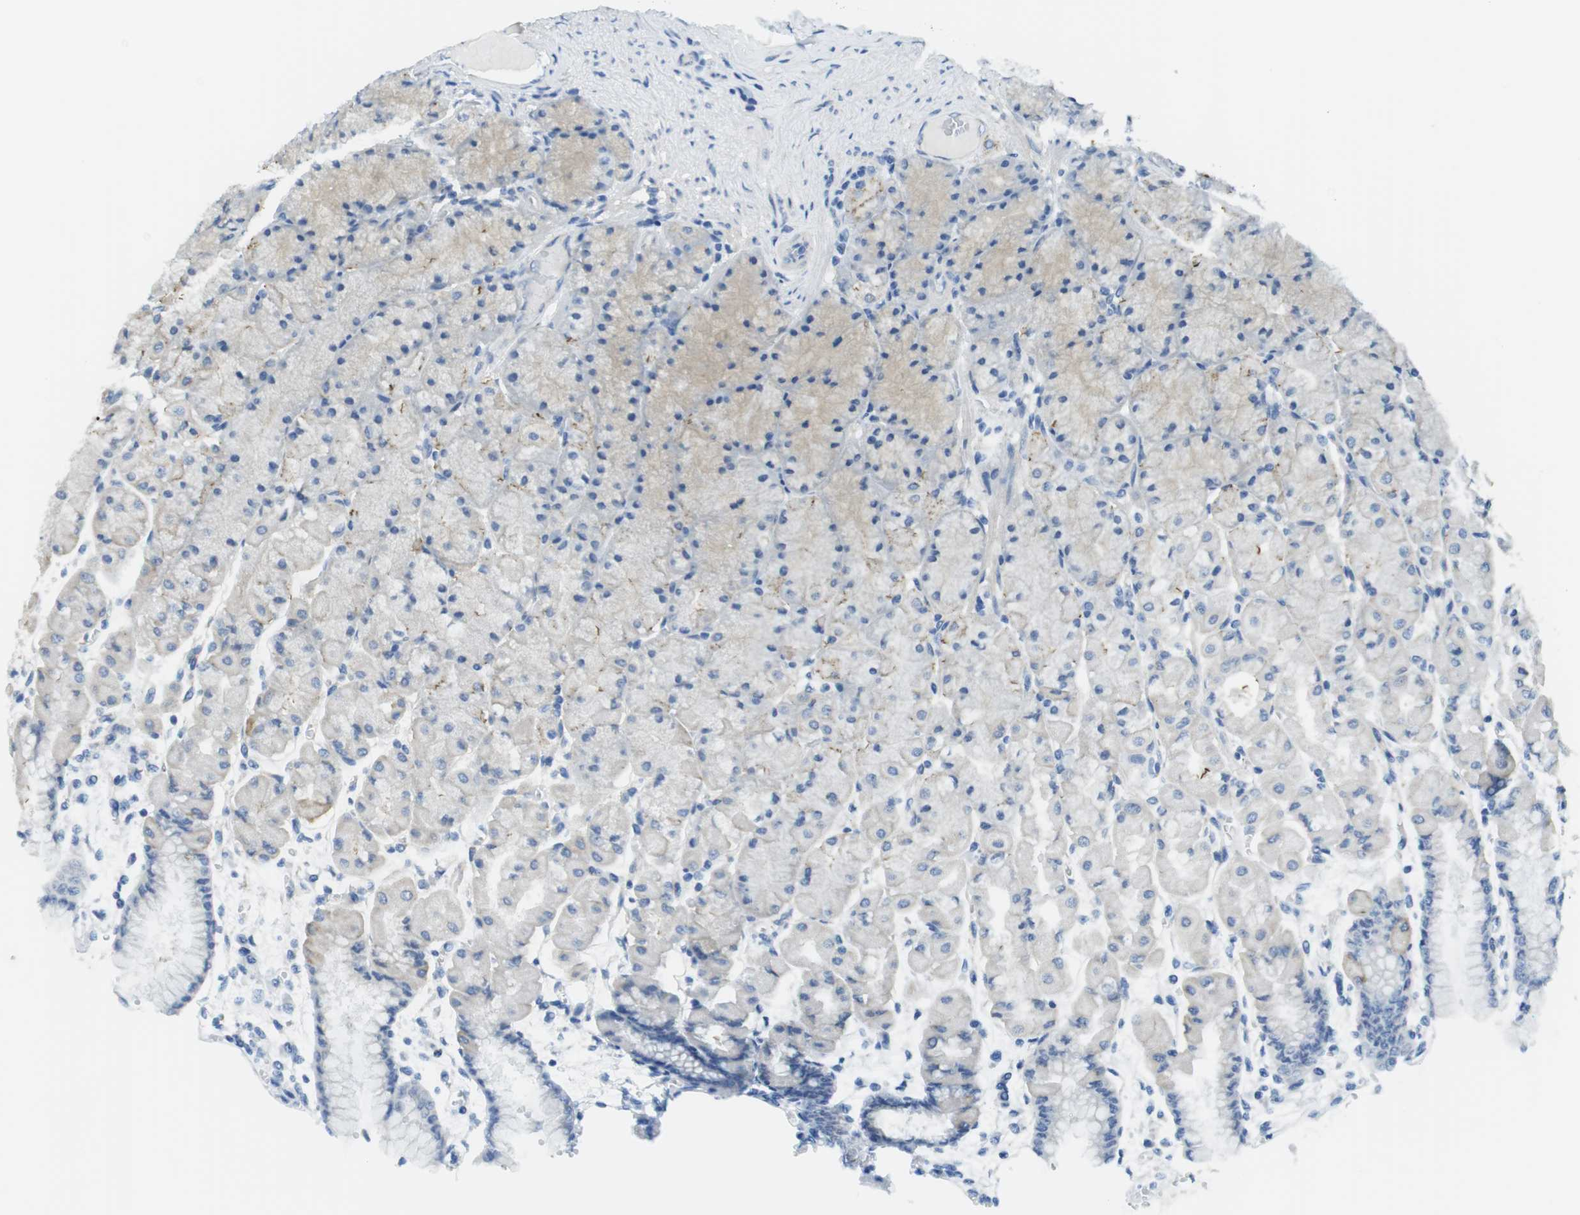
{"staining": {"intensity": "weak", "quantity": "<25%", "location": "cytoplasmic/membranous"}, "tissue": "stomach", "cell_type": "Glandular cells", "image_type": "normal", "snomed": [{"axis": "morphology", "description": "Normal tissue, NOS"}, {"axis": "topography", "description": "Stomach, upper"}], "caption": "IHC photomicrograph of unremarkable stomach: human stomach stained with DAB (3,3'-diaminobenzidine) demonstrates no significant protein expression in glandular cells. (DAB immunohistochemistry (IHC), high magnification).", "gene": "CDH8", "patient": {"sex": "female", "age": 56}}